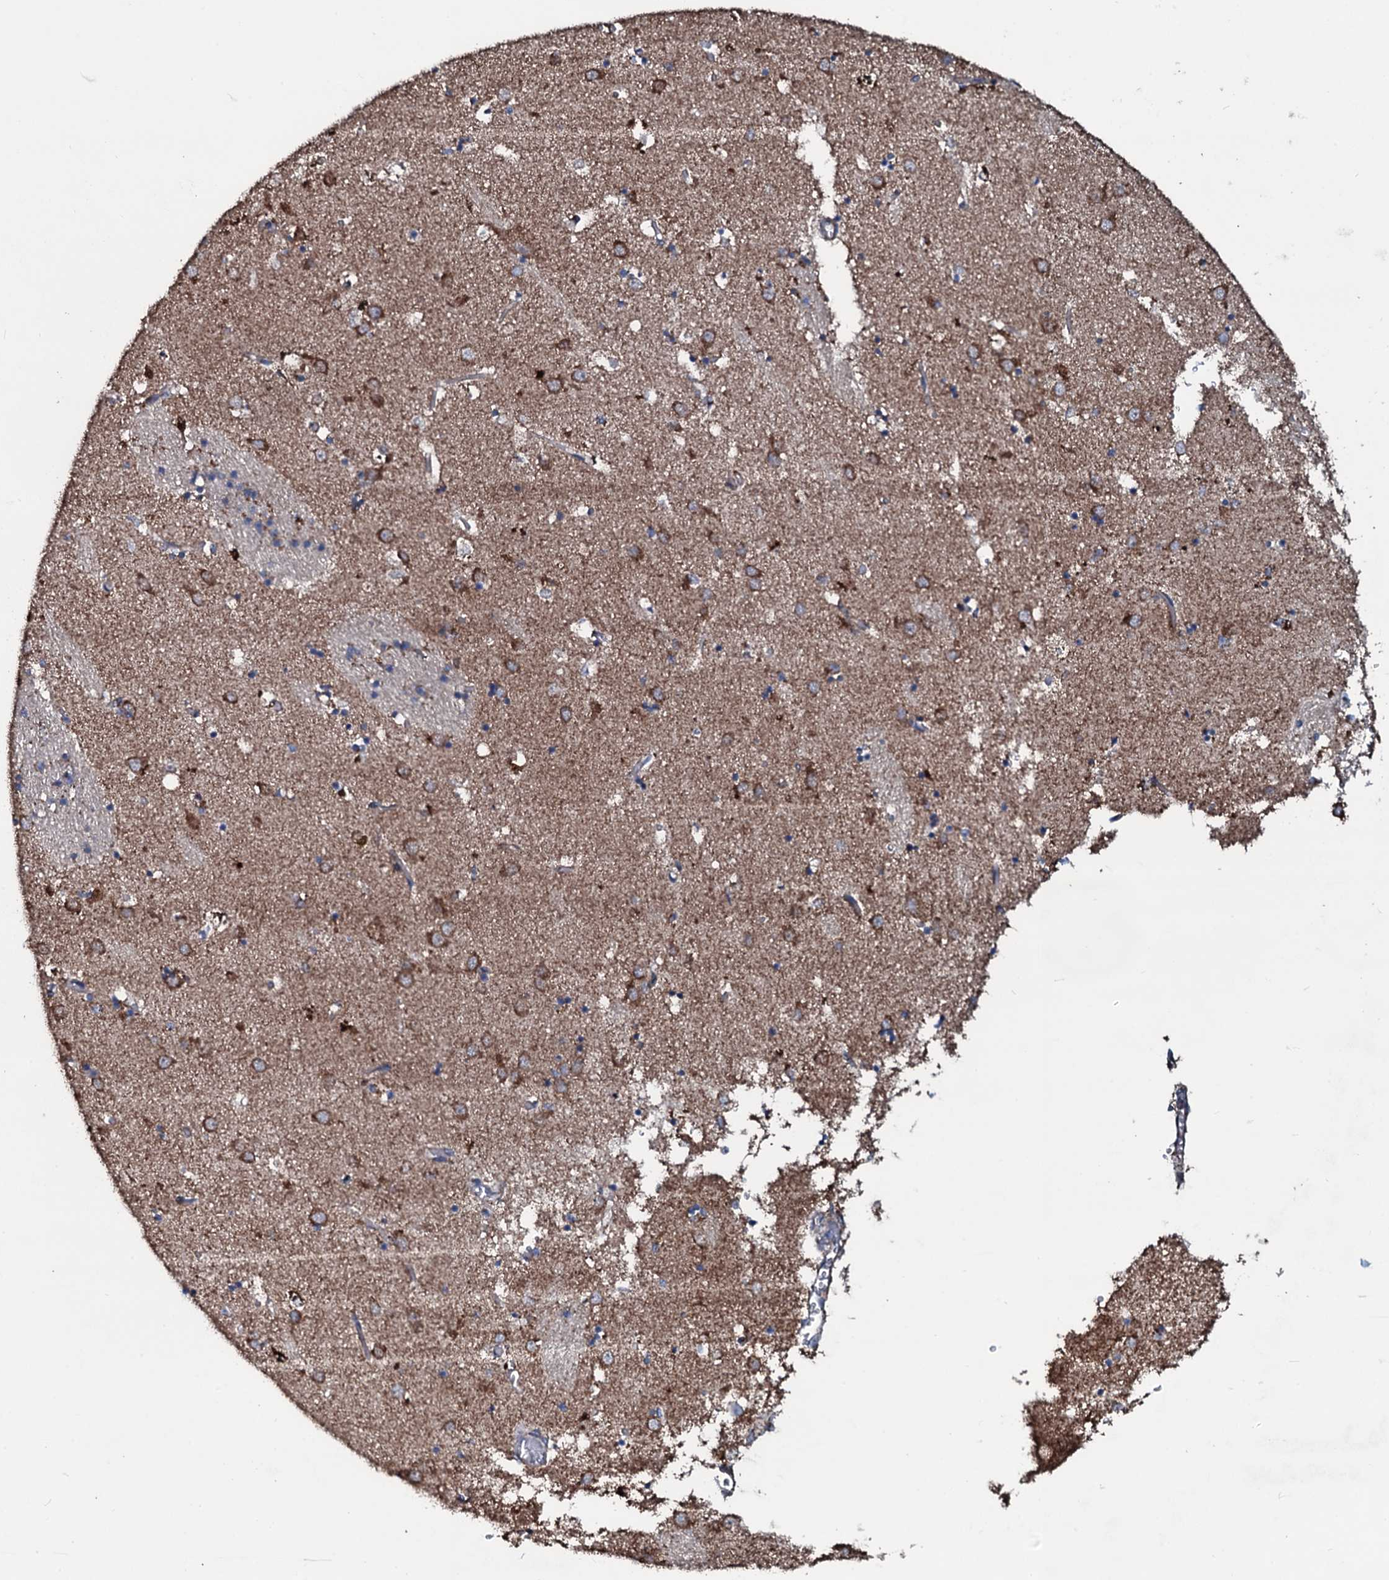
{"staining": {"intensity": "weak", "quantity": "<25%", "location": "cytoplasmic/membranous"}, "tissue": "caudate", "cell_type": "Glial cells", "image_type": "normal", "snomed": [{"axis": "morphology", "description": "Normal tissue, NOS"}, {"axis": "topography", "description": "Lateral ventricle wall"}], "caption": "An immunohistochemistry (IHC) histopathology image of unremarkable caudate is shown. There is no staining in glial cells of caudate. (DAB (3,3'-diaminobenzidine) immunohistochemistry with hematoxylin counter stain).", "gene": "DYNC2I2", "patient": {"sex": "male", "age": 70}}